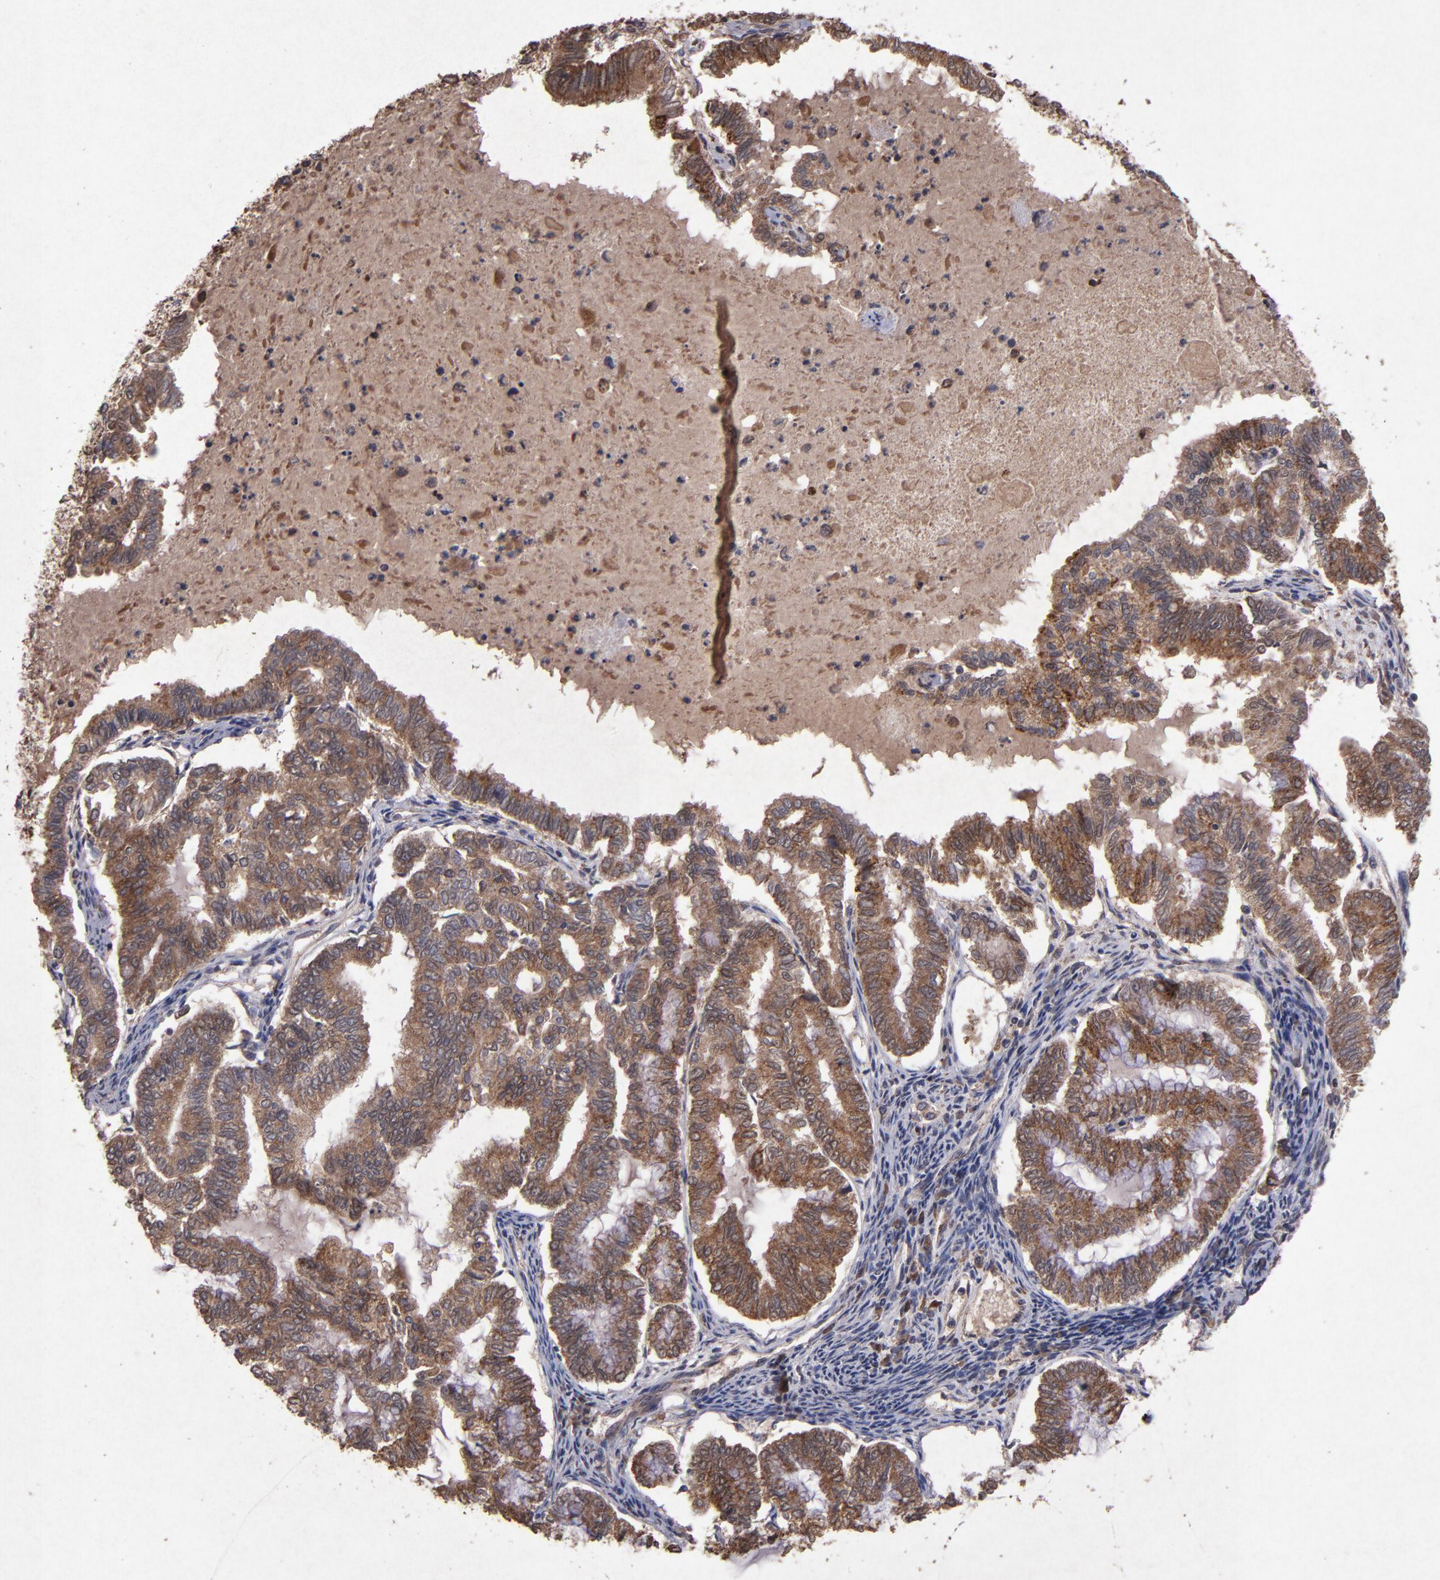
{"staining": {"intensity": "moderate", "quantity": ">75%", "location": "cytoplasmic/membranous"}, "tissue": "endometrial cancer", "cell_type": "Tumor cells", "image_type": "cancer", "snomed": [{"axis": "morphology", "description": "Adenocarcinoma, NOS"}, {"axis": "topography", "description": "Endometrium"}], "caption": "A brown stain highlights moderate cytoplasmic/membranous expression of a protein in human endometrial cancer tumor cells.", "gene": "TIMM9", "patient": {"sex": "female", "age": 79}}